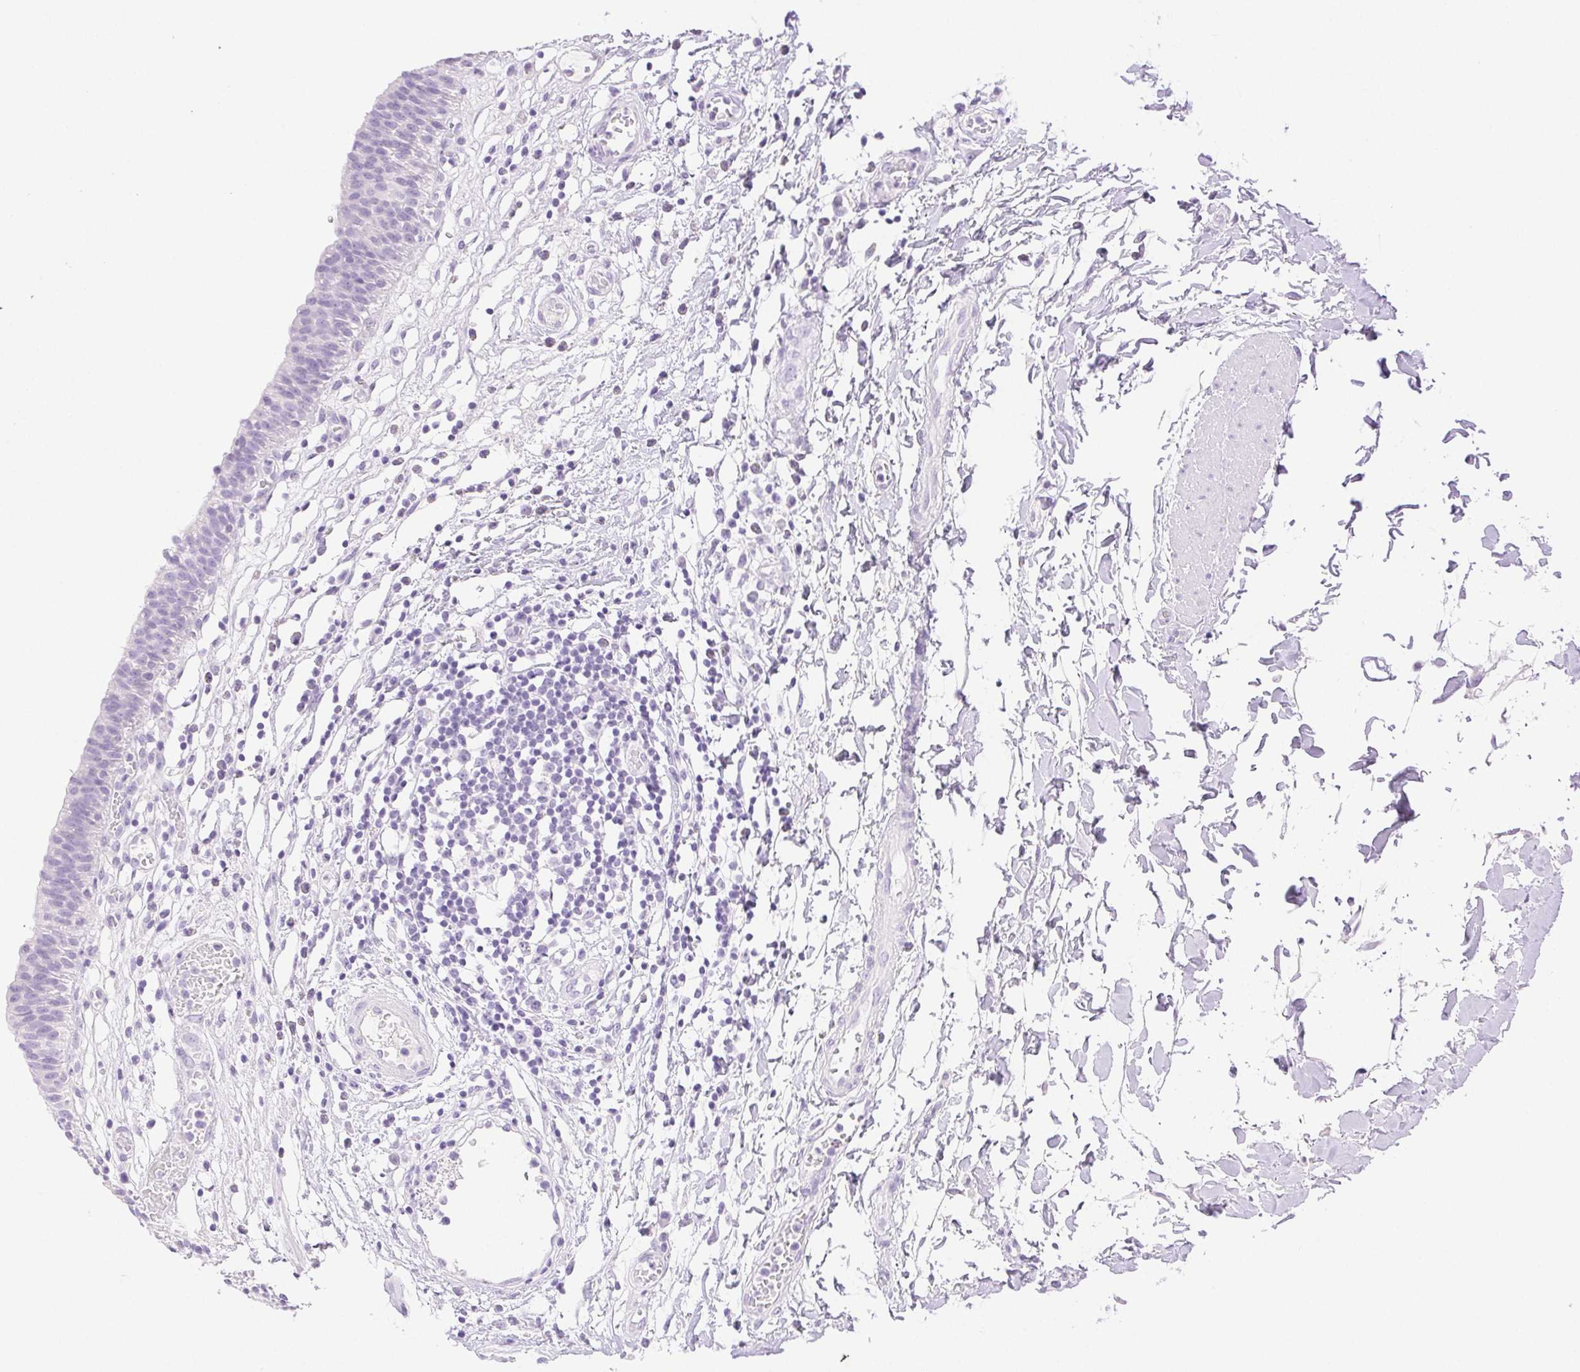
{"staining": {"intensity": "negative", "quantity": "none", "location": "none"}, "tissue": "urinary bladder", "cell_type": "Urothelial cells", "image_type": "normal", "snomed": [{"axis": "morphology", "description": "Normal tissue, NOS"}, {"axis": "topography", "description": "Urinary bladder"}], "caption": "Human urinary bladder stained for a protein using immunohistochemistry demonstrates no positivity in urothelial cells.", "gene": "SPACA4", "patient": {"sex": "male", "age": 64}}